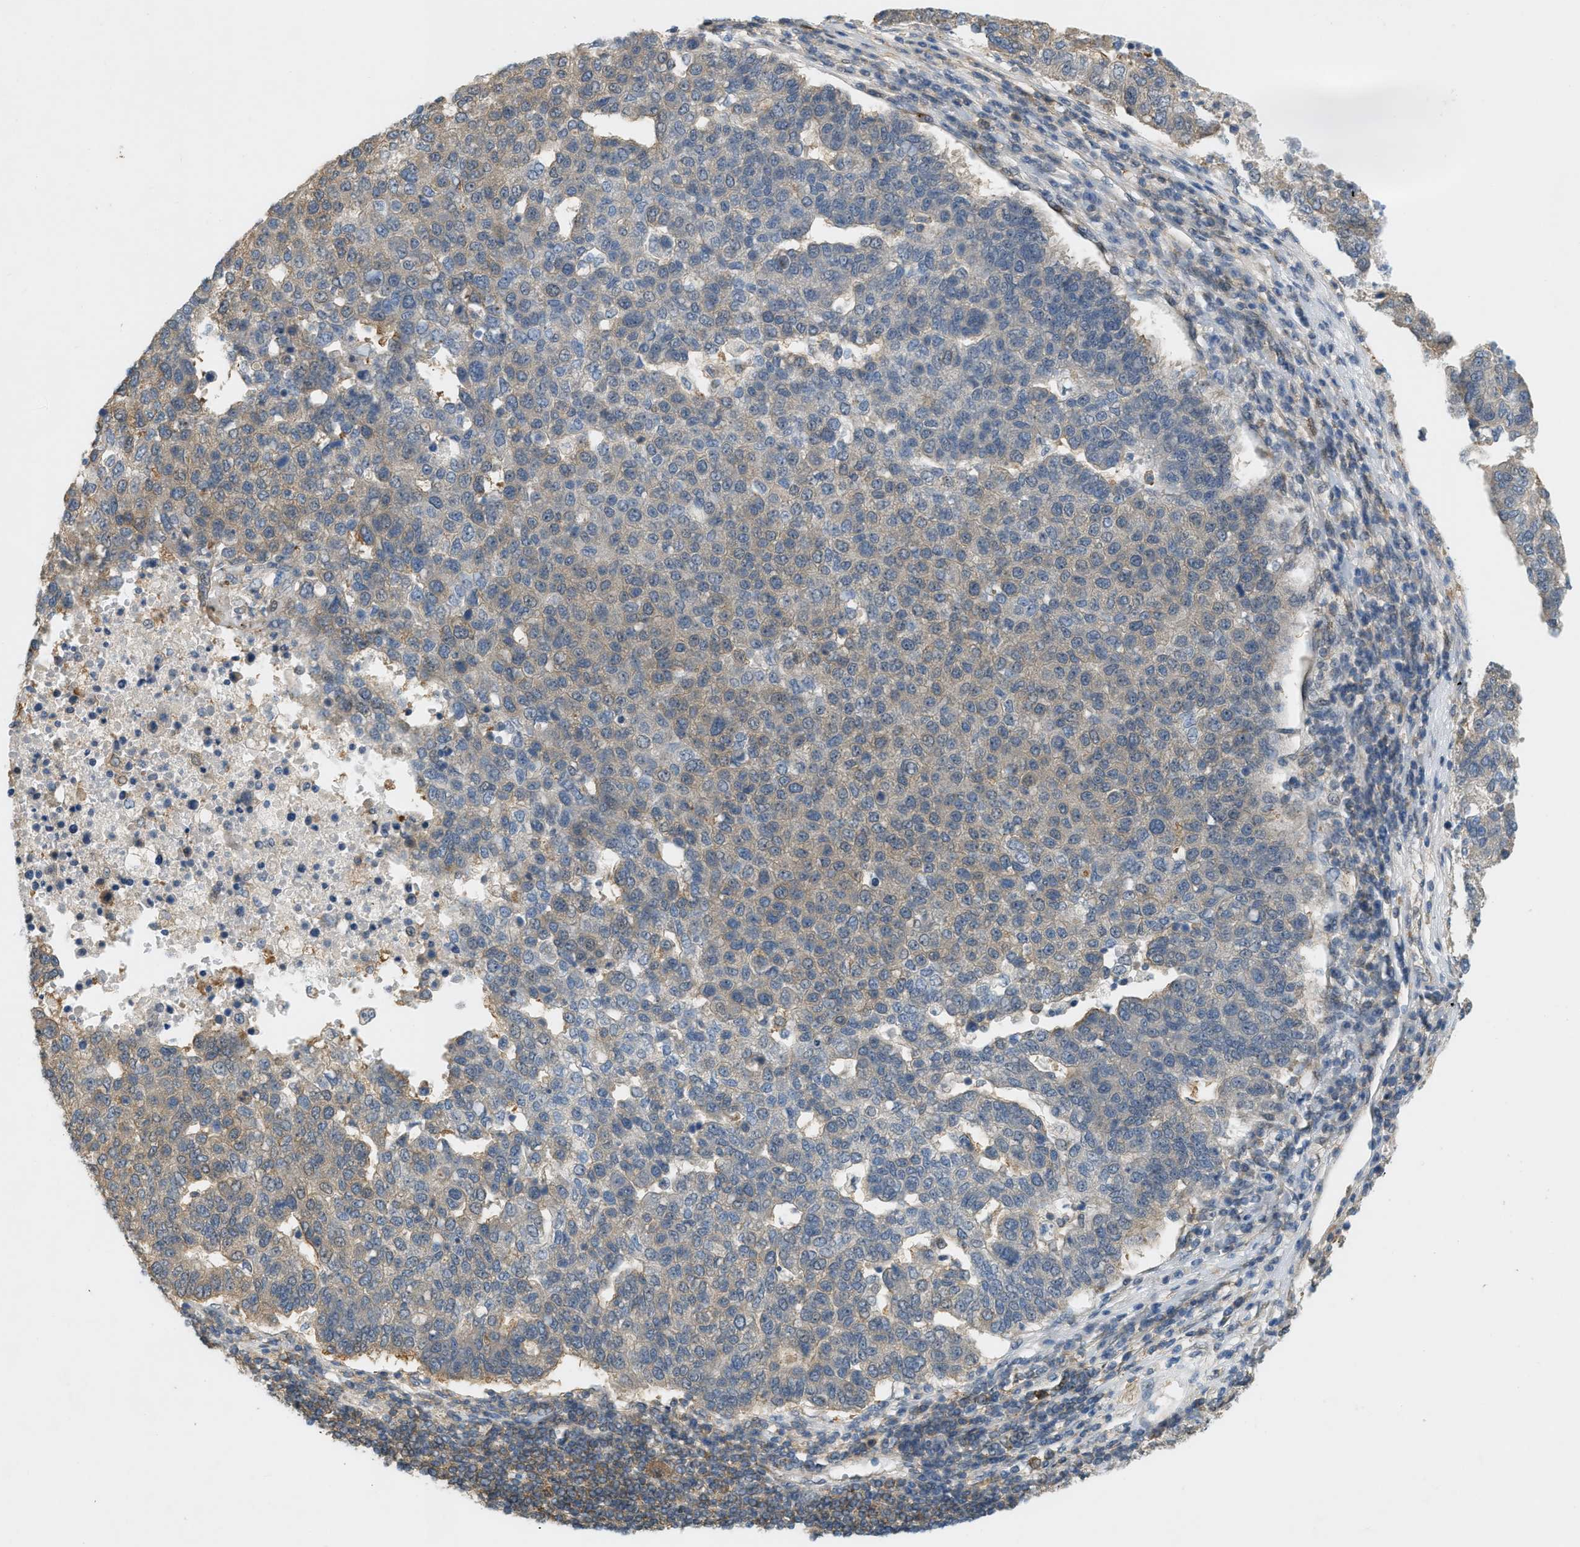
{"staining": {"intensity": "negative", "quantity": "none", "location": "none"}, "tissue": "pancreatic cancer", "cell_type": "Tumor cells", "image_type": "cancer", "snomed": [{"axis": "morphology", "description": "Adenocarcinoma, NOS"}, {"axis": "topography", "description": "Pancreas"}], "caption": "Tumor cells are negative for brown protein staining in pancreatic cancer (adenocarcinoma).", "gene": "PDCL3", "patient": {"sex": "female", "age": 61}}